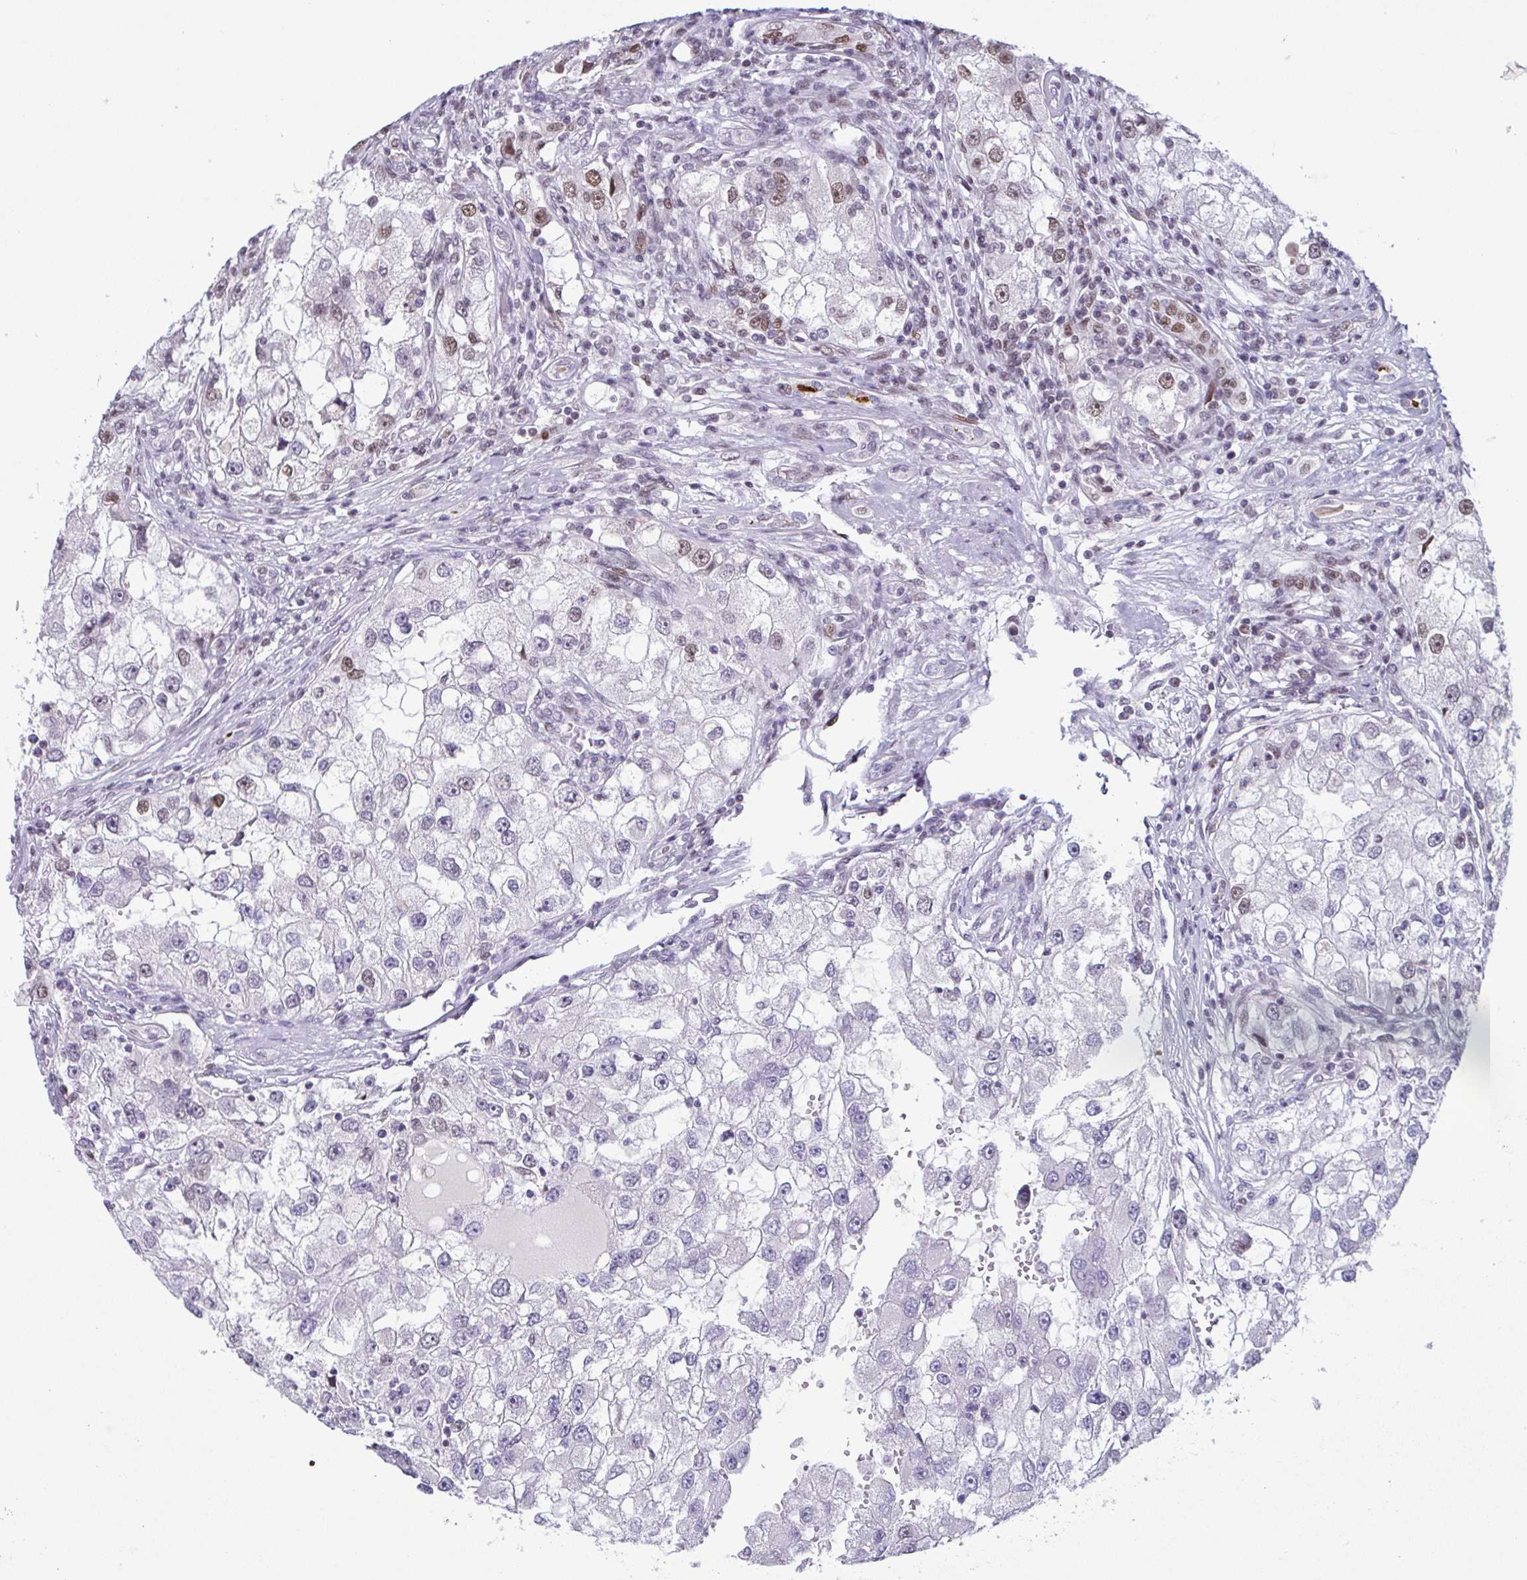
{"staining": {"intensity": "moderate", "quantity": "<25%", "location": "nuclear"}, "tissue": "renal cancer", "cell_type": "Tumor cells", "image_type": "cancer", "snomed": [{"axis": "morphology", "description": "Adenocarcinoma, NOS"}, {"axis": "topography", "description": "Kidney"}], "caption": "High-magnification brightfield microscopy of renal cancer stained with DAB (3,3'-diaminobenzidine) (brown) and counterstained with hematoxylin (blue). tumor cells exhibit moderate nuclear expression is appreciated in approximately<25% of cells. Using DAB (3,3'-diaminobenzidine) (brown) and hematoxylin (blue) stains, captured at high magnification using brightfield microscopy.", "gene": "IRF1", "patient": {"sex": "male", "age": 63}}